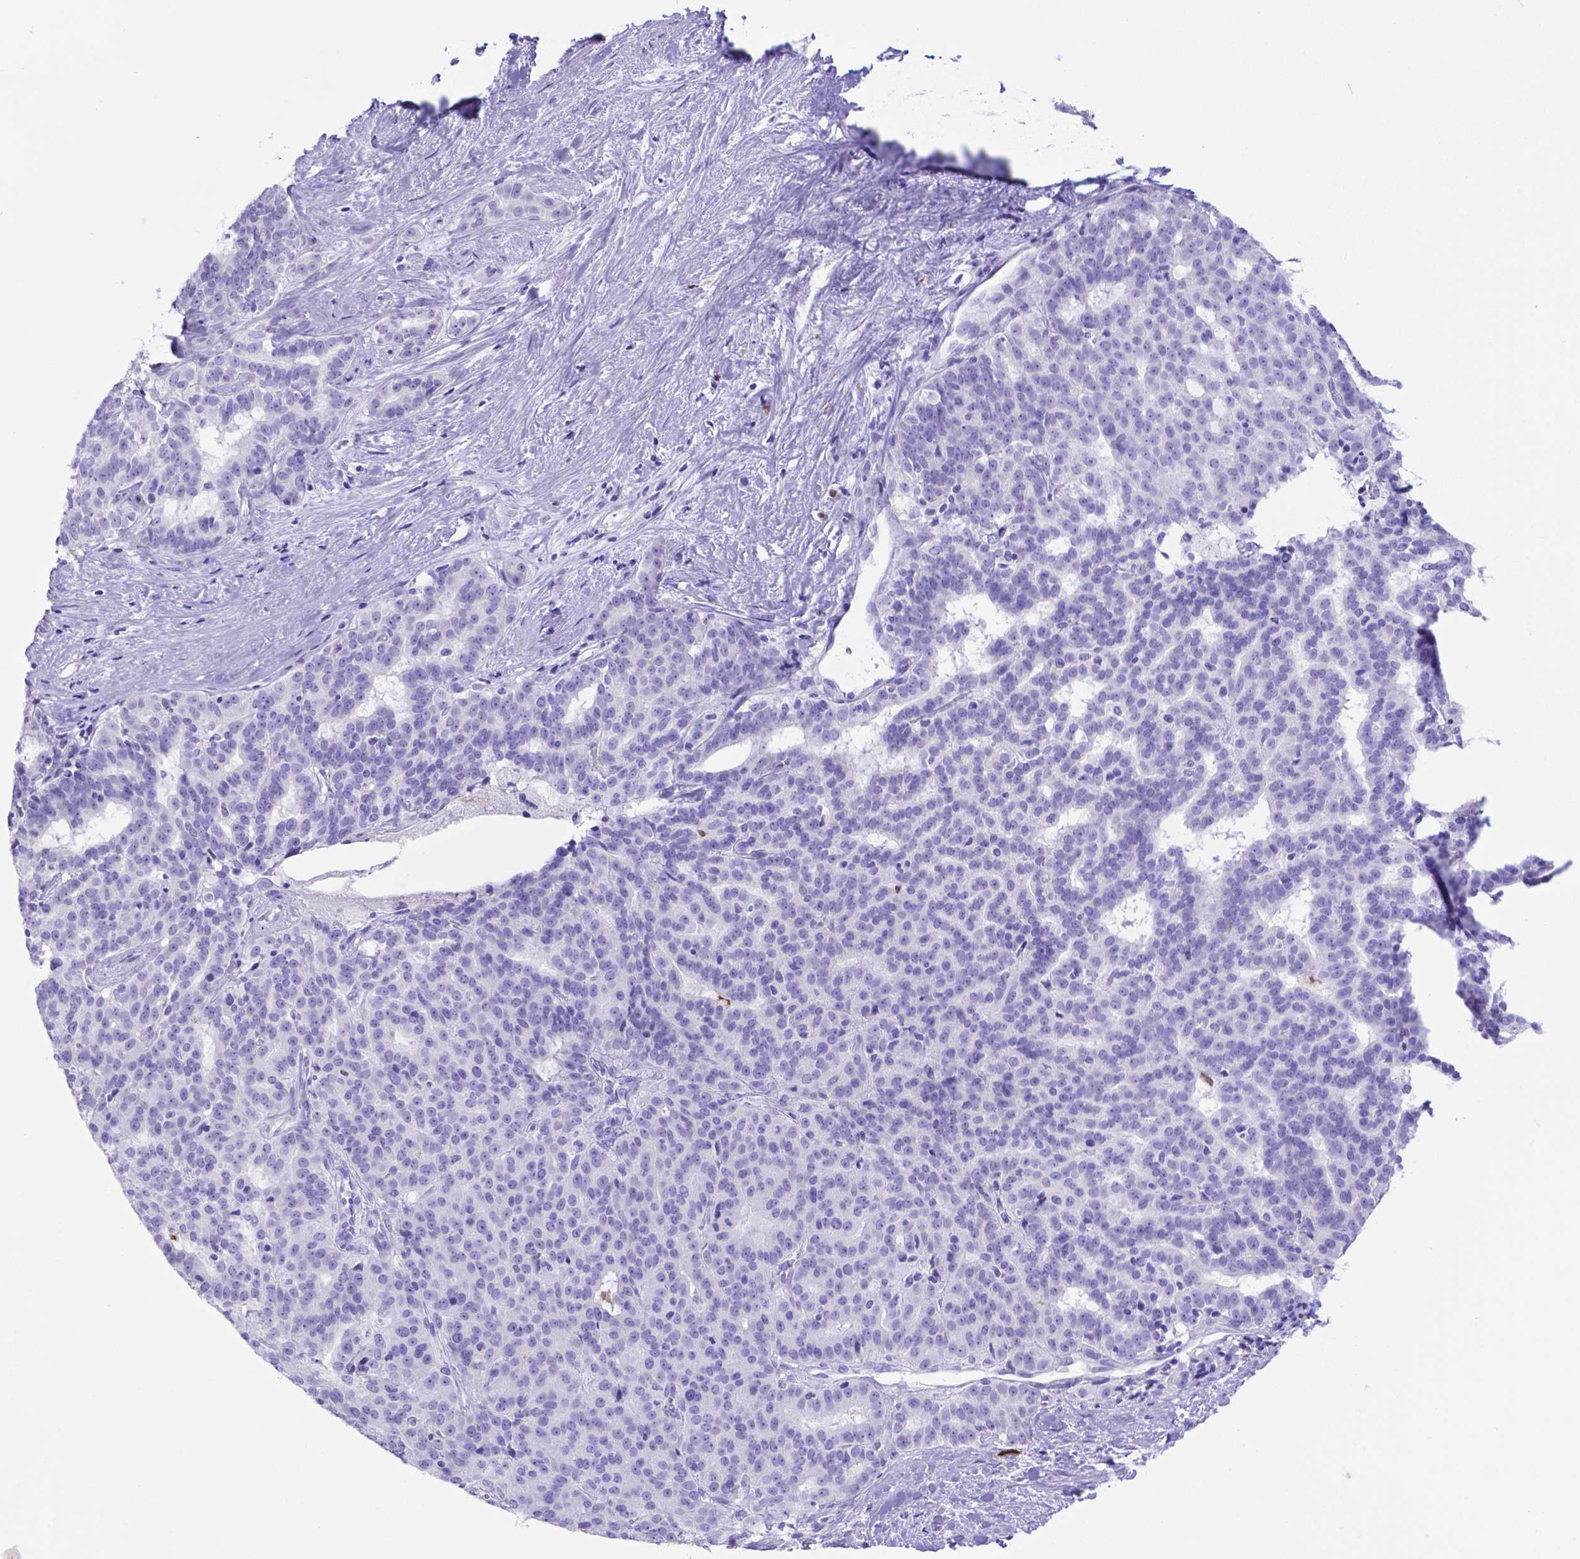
{"staining": {"intensity": "negative", "quantity": "none", "location": "none"}, "tissue": "liver cancer", "cell_type": "Tumor cells", "image_type": "cancer", "snomed": [{"axis": "morphology", "description": "Cholangiocarcinoma"}, {"axis": "topography", "description": "Liver"}], "caption": "The micrograph displays no significant positivity in tumor cells of liver cancer (cholangiocarcinoma). The staining was performed using DAB to visualize the protein expression in brown, while the nuclei were stained in blue with hematoxylin (Magnification: 20x).", "gene": "LZTR1", "patient": {"sex": "female", "age": 47}}